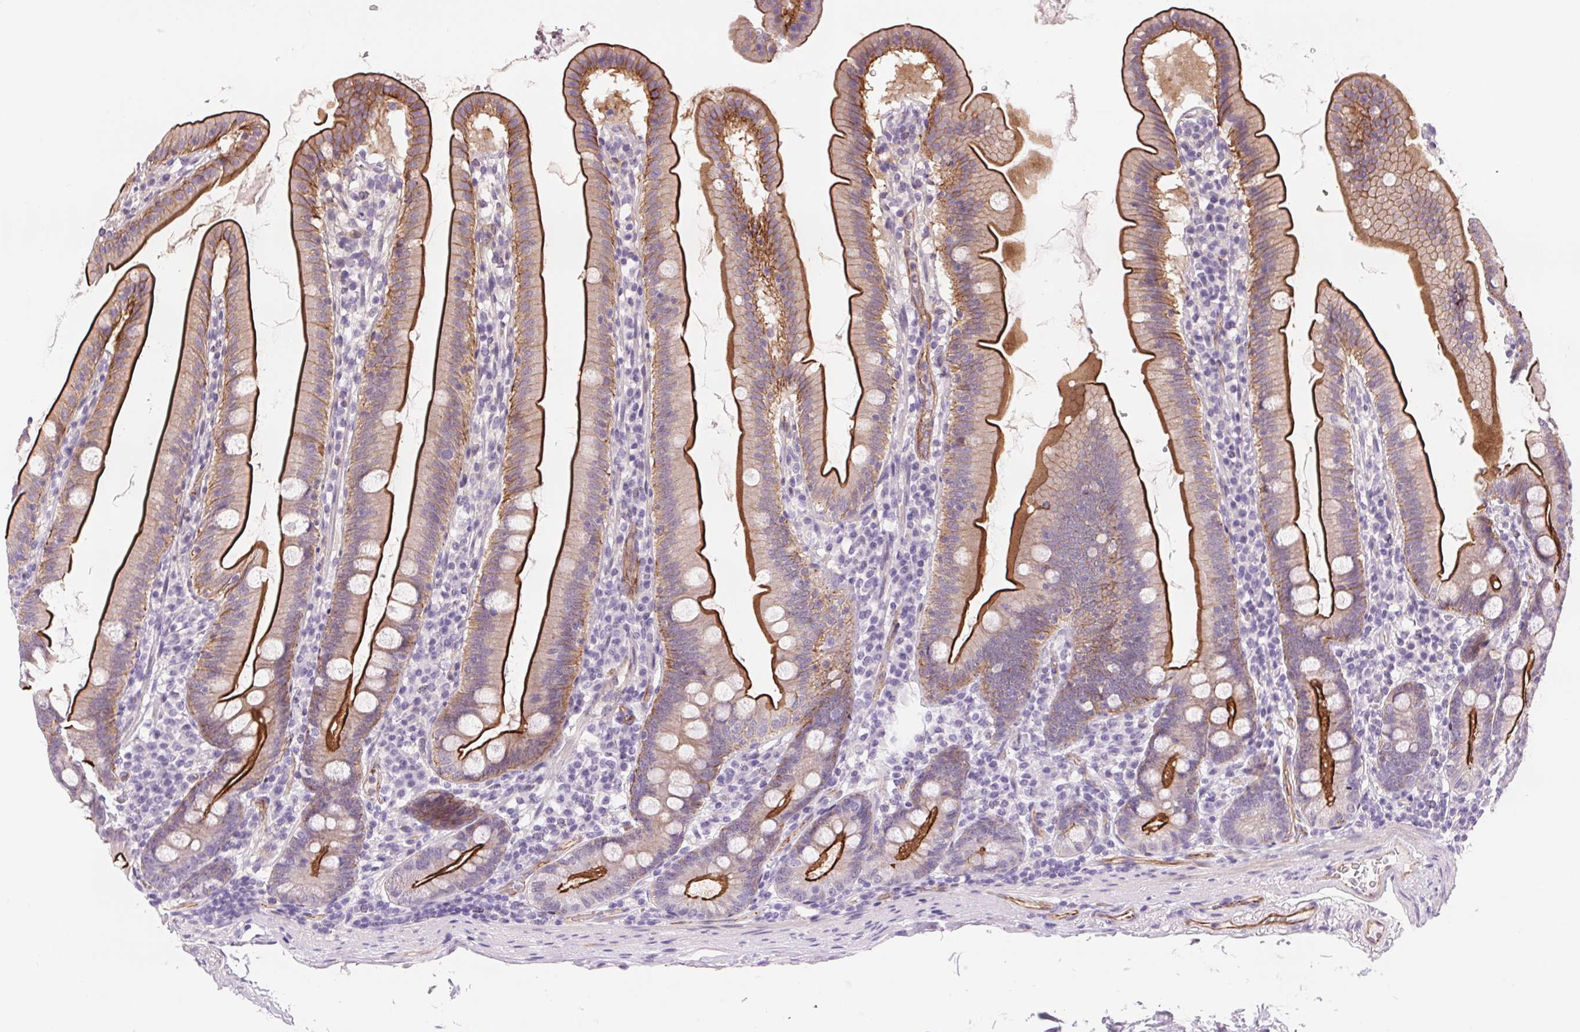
{"staining": {"intensity": "strong", "quantity": "25%-75%", "location": "cytoplasmic/membranous"}, "tissue": "duodenum", "cell_type": "Glandular cells", "image_type": "normal", "snomed": [{"axis": "morphology", "description": "Normal tissue, NOS"}, {"axis": "topography", "description": "Duodenum"}], "caption": "This image demonstrates unremarkable duodenum stained with immunohistochemistry (IHC) to label a protein in brown. The cytoplasmic/membranous of glandular cells show strong positivity for the protein. Nuclei are counter-stained blue.", "gene": "DIXDC1", "patient": {"sex": "female", "age": 67}}